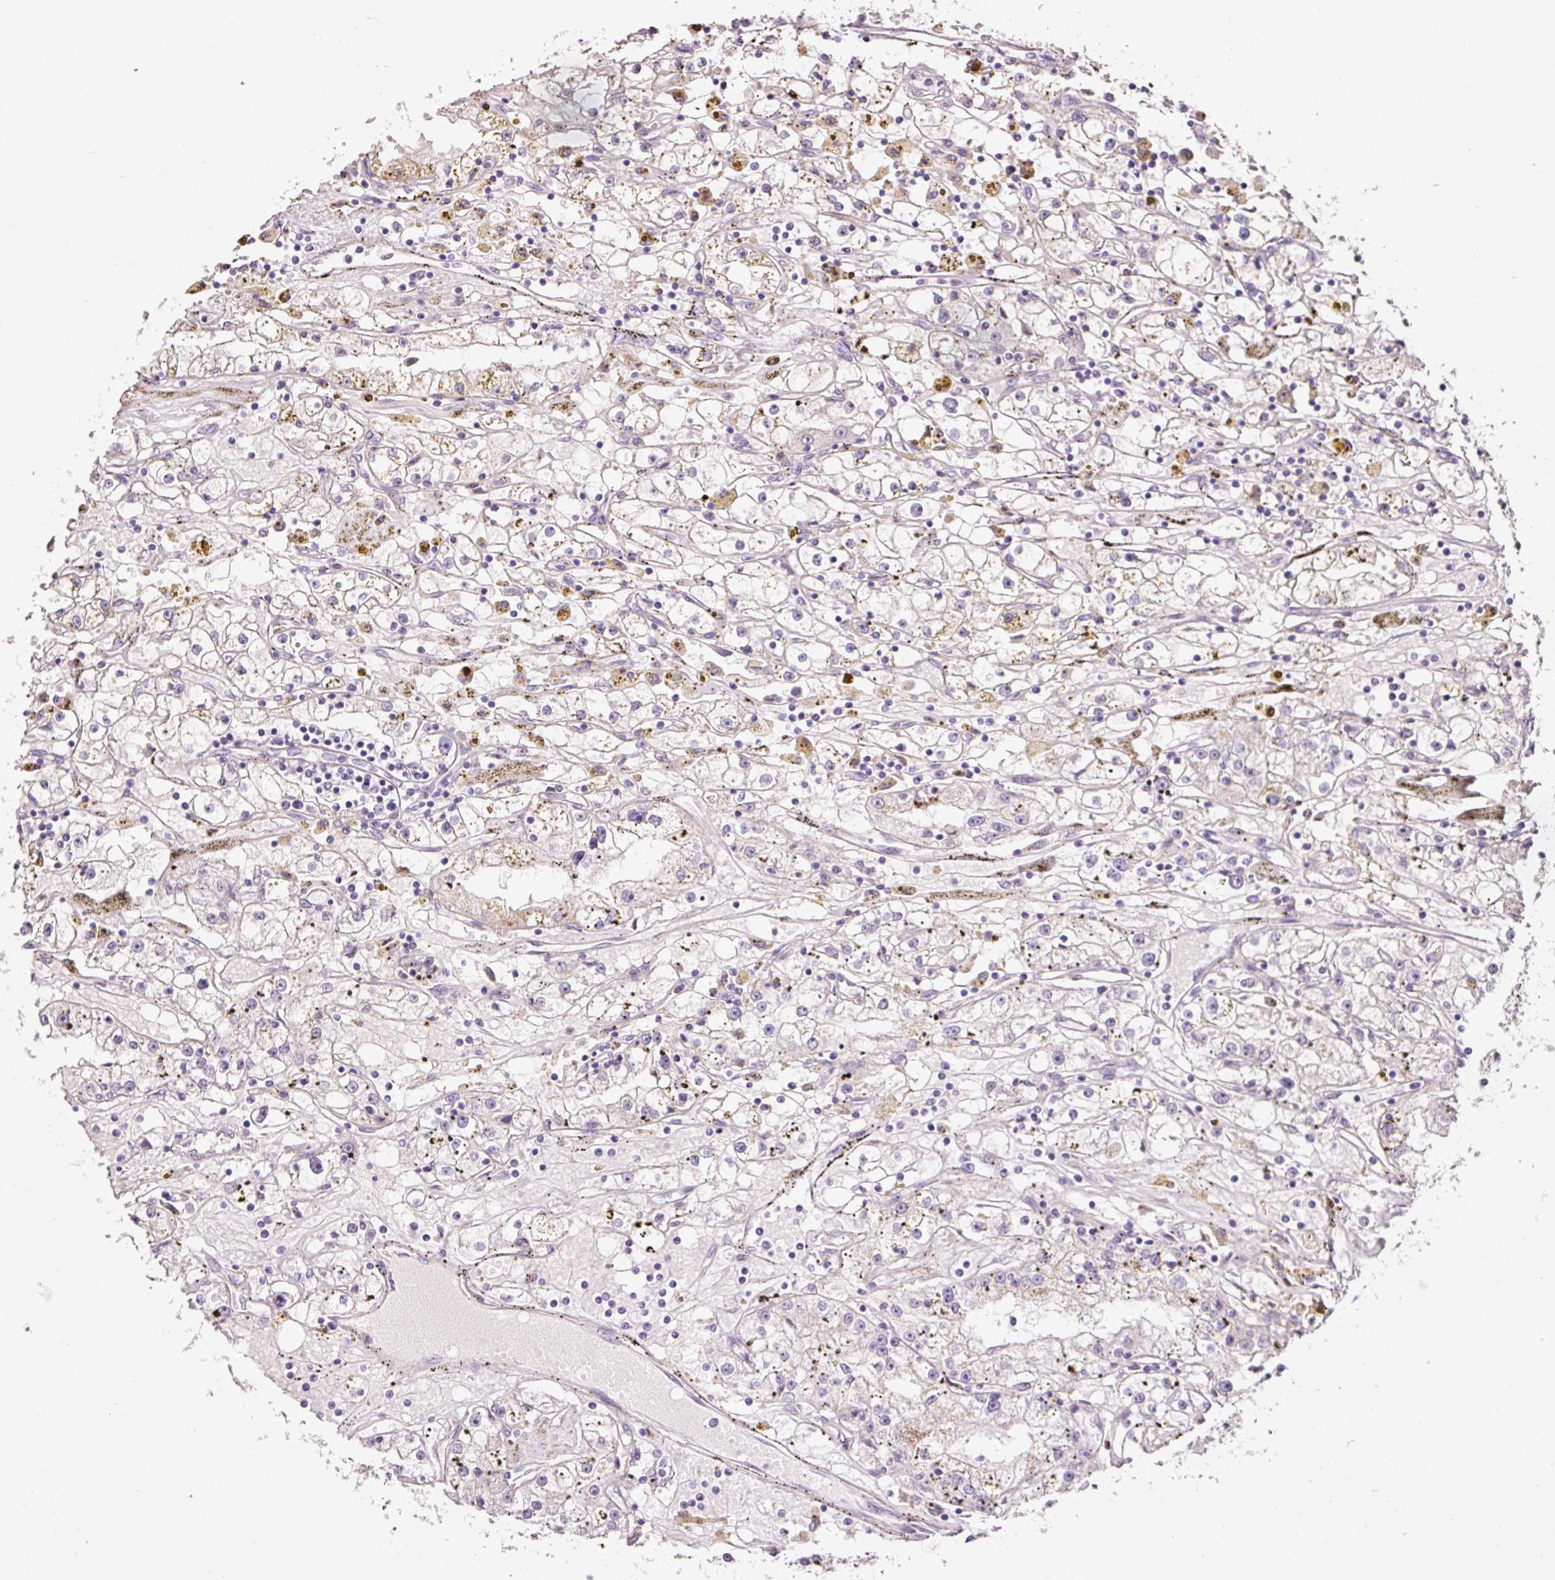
{"staining": {"intensity": "negative", "quantity": "none", "location": "none"}, "tissue": "renal cancer", "cell_type": "Tumor cells", "image_type": "cancer", "snomed": [{"axis": "morphology", "description": "Adenocarcinoma, NOS"}, {"axis": "topography", "description": "Kidney"}], "caption": "The histopathology image demonstrates no staining of tumor cells in renal cancer (adenocarcinoma). (Brightfield microscopy of DAB immunohistochemistry (IHC) at high magnification).", "gene": "TENT5C", "patient": {"sex": "male", "age": 56}}